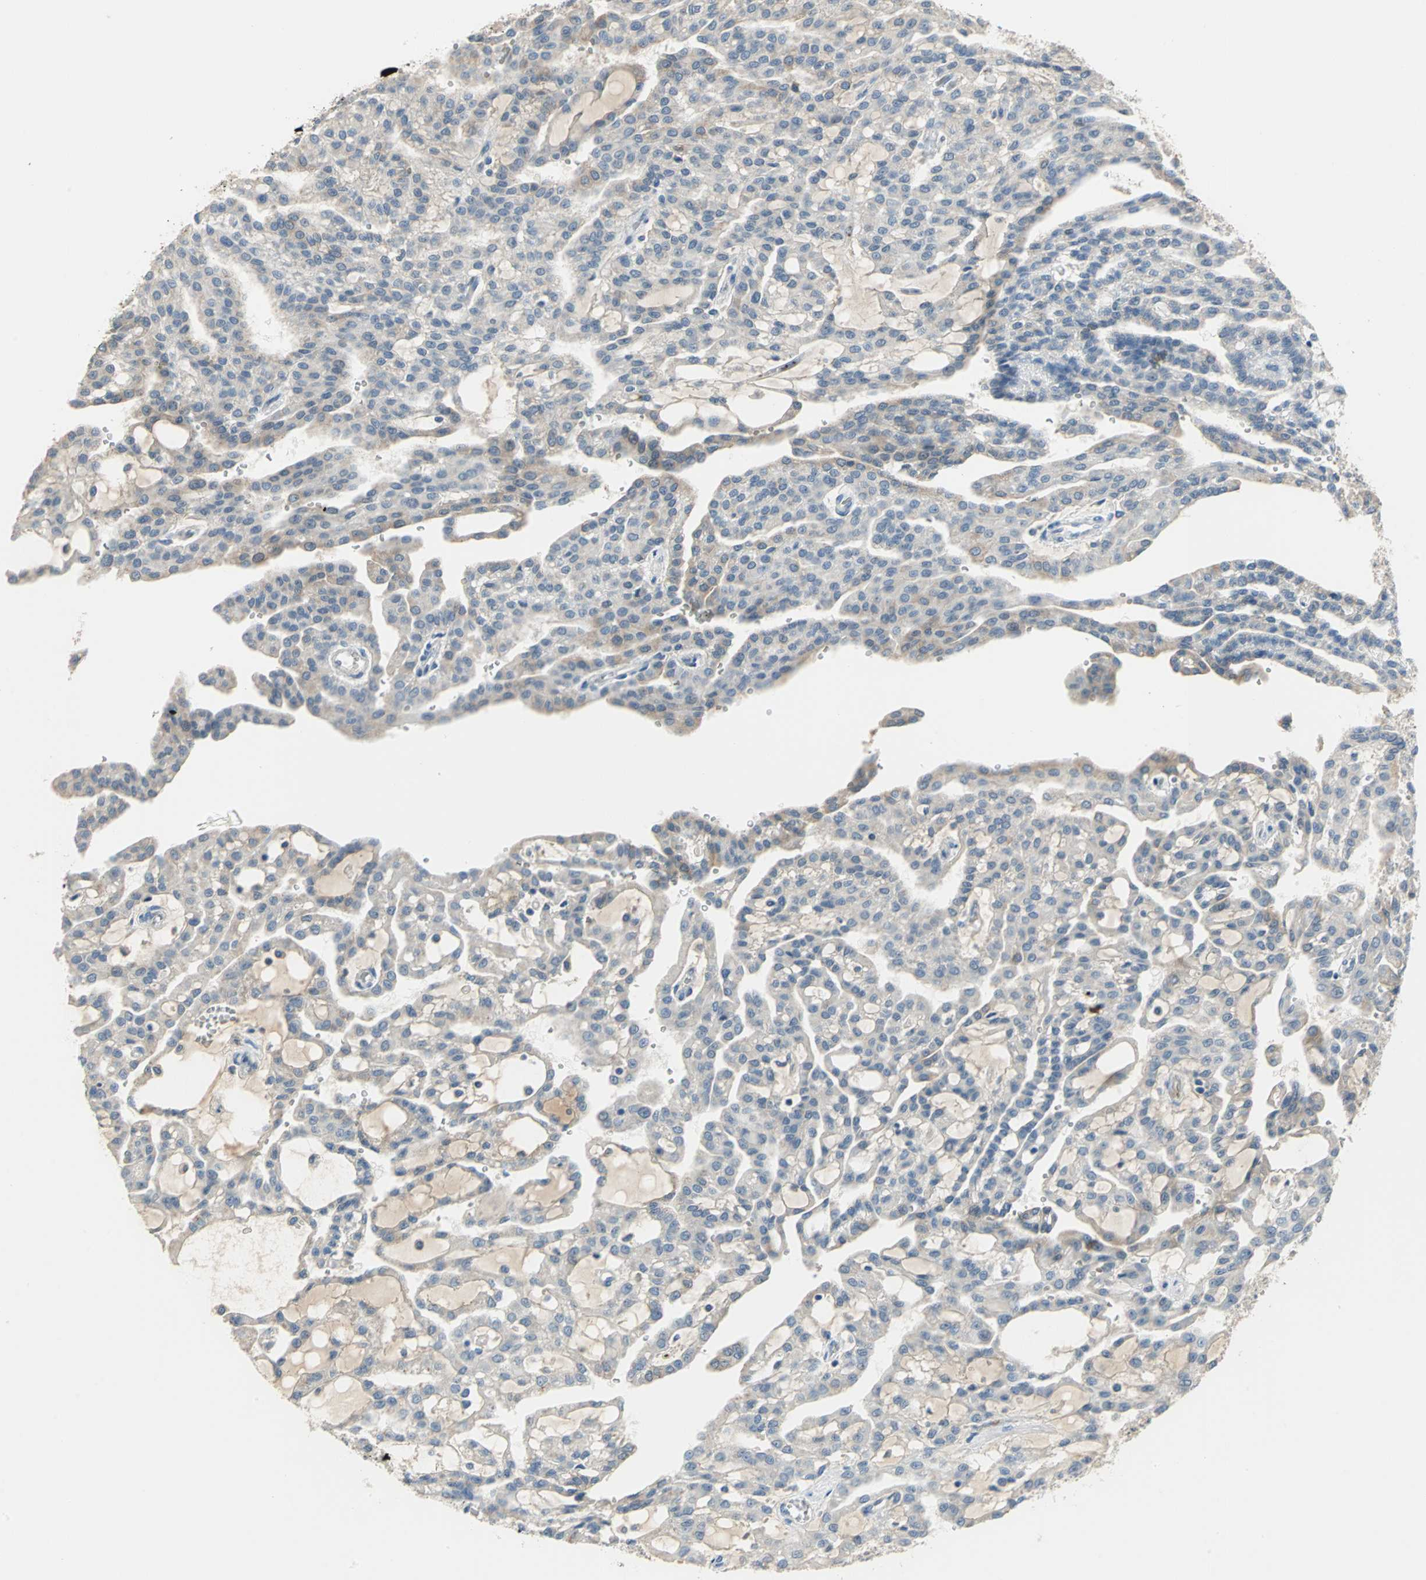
{"staining": {"intensity": "moderate", "quantity": "25%-75%", "location": "cytoplasmic/membranous"}, "tissue": "renal cancer", "cell_type": "Tumor cells", "image_type": "cancer", "snomed": [{"axis": "morphology", "description": "Adenocarcinoma, NOS"}, {"axis": "topography", "description": "Kidney"}], "caption": "Tumor cells display moderate cytoplasmic/membranous positivity in approximately 25%-75% of cells in adenocarcinoma (renal). Immunohistochemistry (ihc) stains the protein of interest in brown and the nuclei are stained blue.", "gene": "ZIC1", "patient": {"sex": "male", "age": 63}}